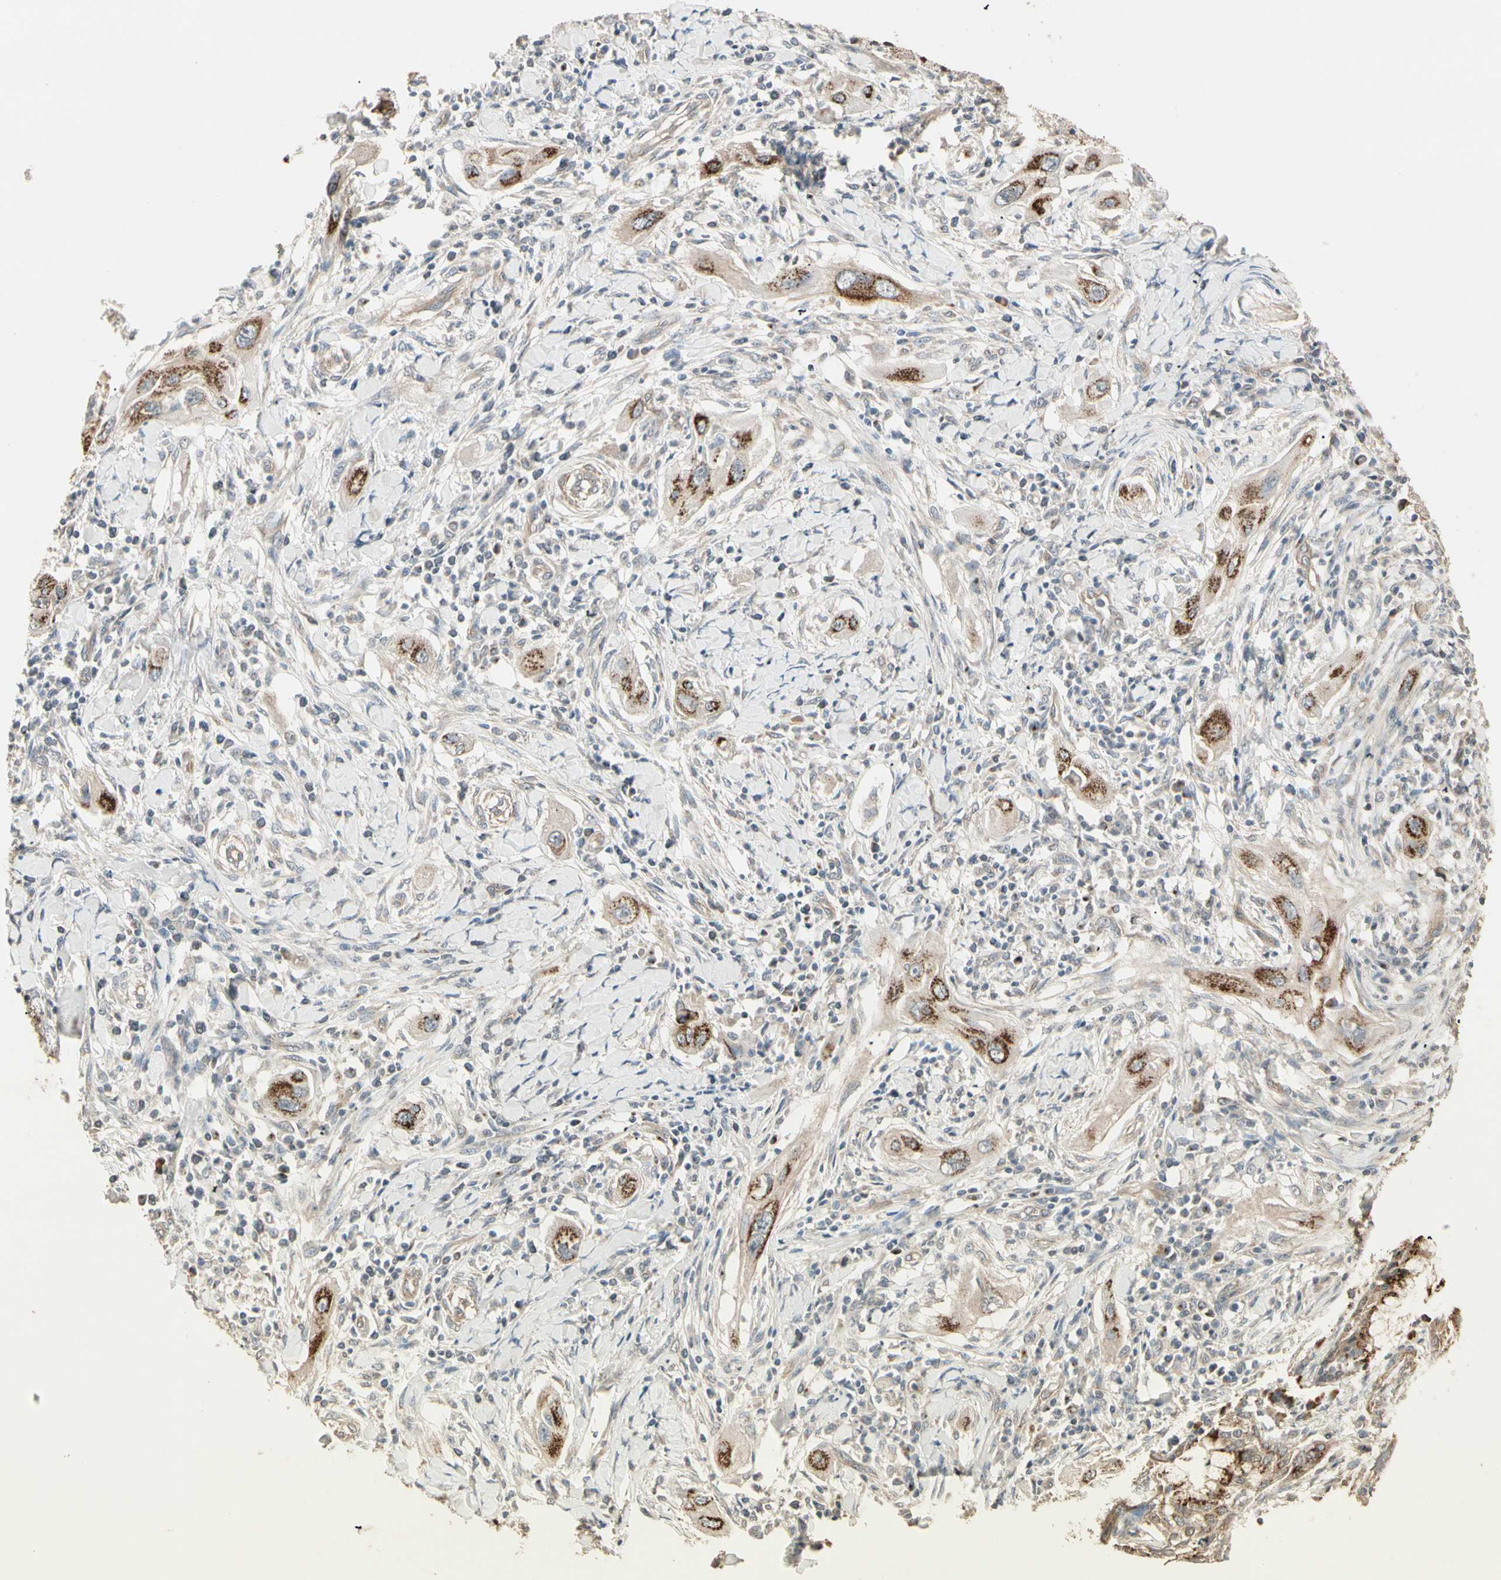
{"staining": {"intensity": "strong", "quantity": ">75%", "location": "cytoplasmic/membranous"}, "tissue": "lung cancer", "cell_type": "Tumor cells", "image_type": "cancer", "snomed": [{"axis": "morphology", "description": "Squamous cell carcinoma, NOS"}, {"axis": "topography", "description": "Lung"}], "caption": "Lung cancer stained with a protein marker displays strong staining in tumor cells.", "gene": "GALNT3", "patient": {"sex": "female", "age": 47}}